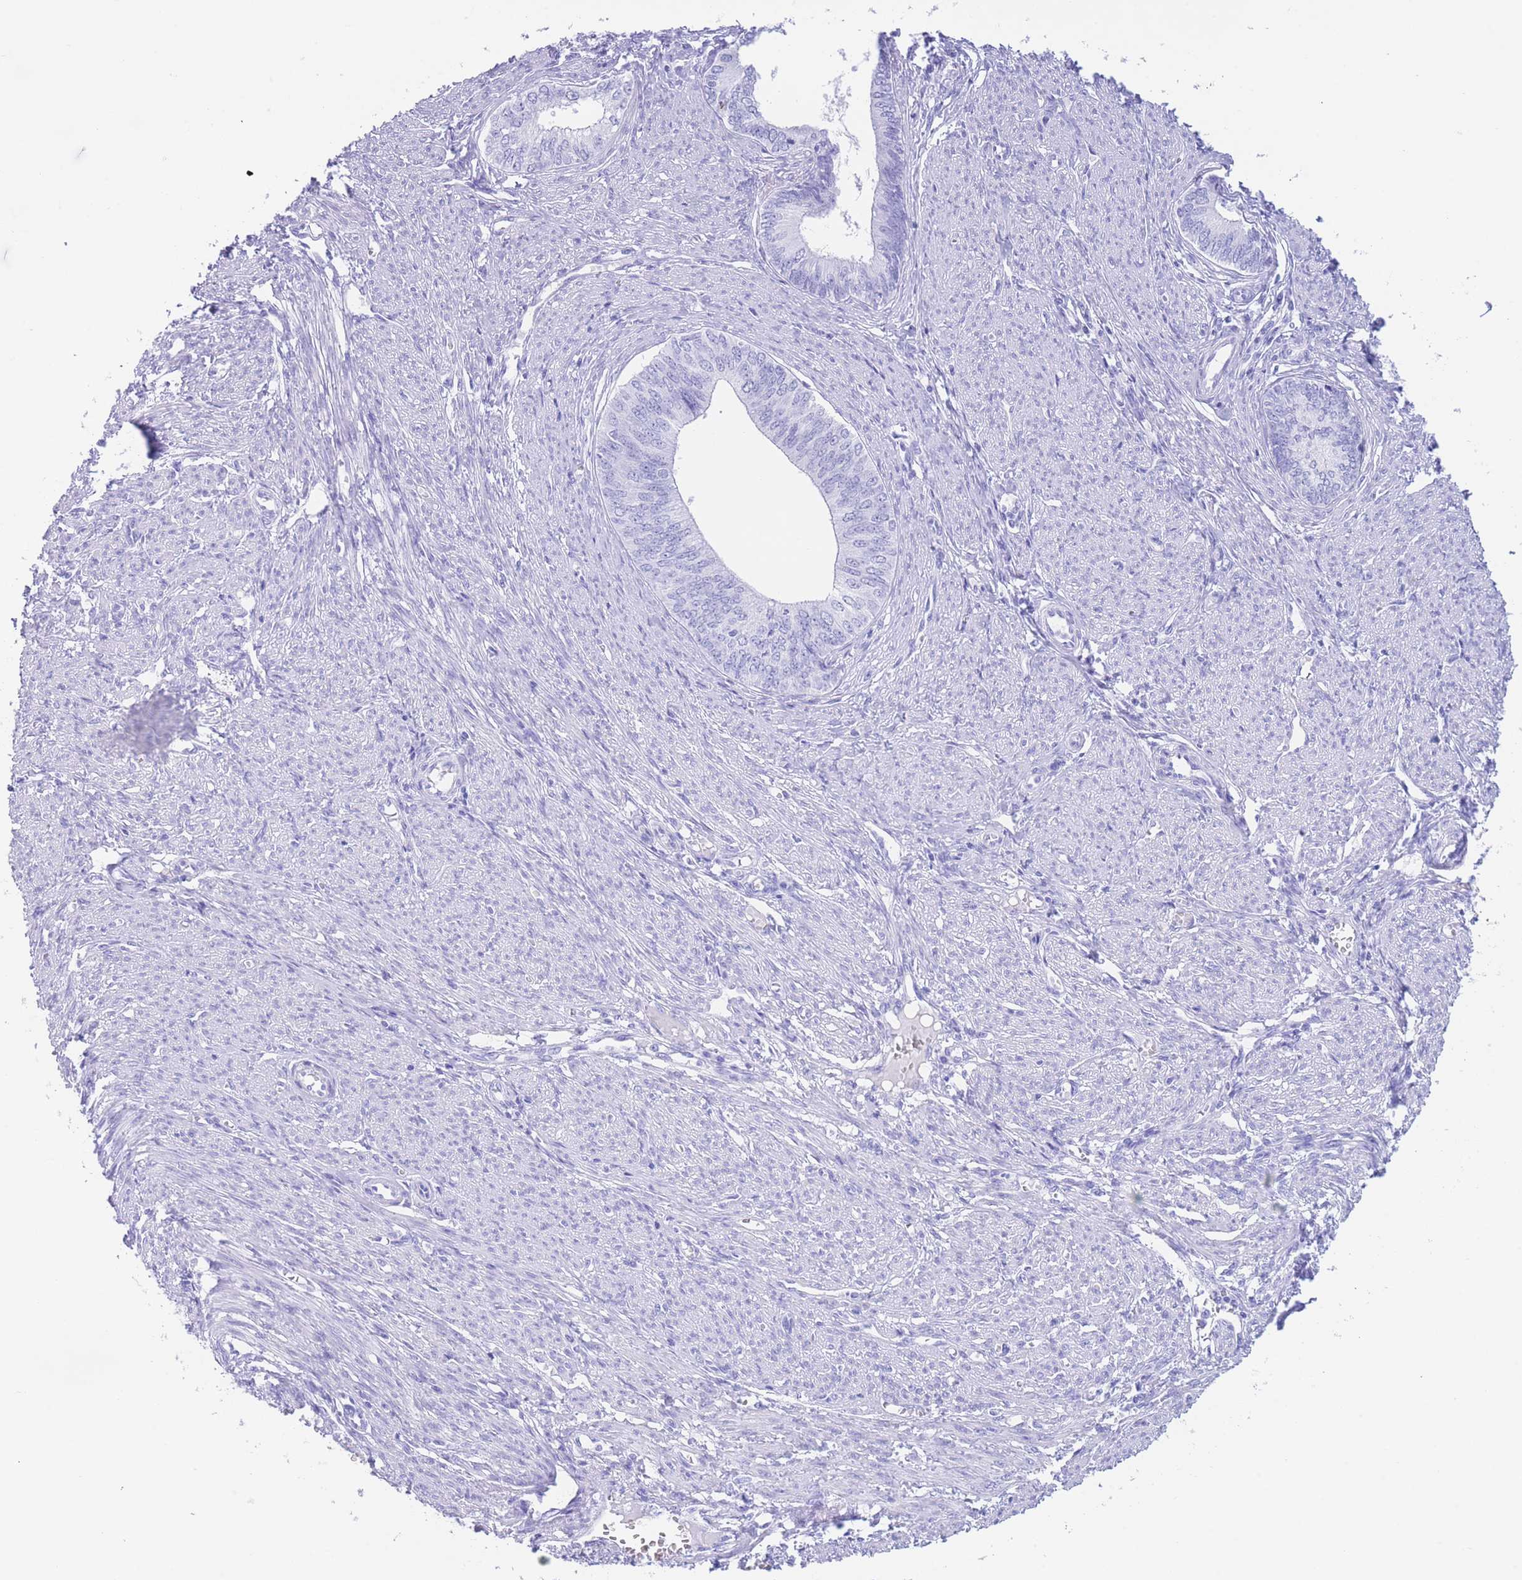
{"staining": {"intensity": "negative", "quantity": "none", "location": "none"}, "tissue": "endometrial cancer", "cell_type": "Tumor cells", "image_type": "cancer", "snomed": [{"axis": "morphology", "description": "Adenocarcinoma, NOS"}, {"axis": "topography", "description": "Endometrium"}], "caption": "Histopathology image shows no significant protein expression in tumor cells of endometrial cancer (adenocarcinoma).", "gene": "SLCO1B3", "patient": {"sex": "female", "age": 68}}